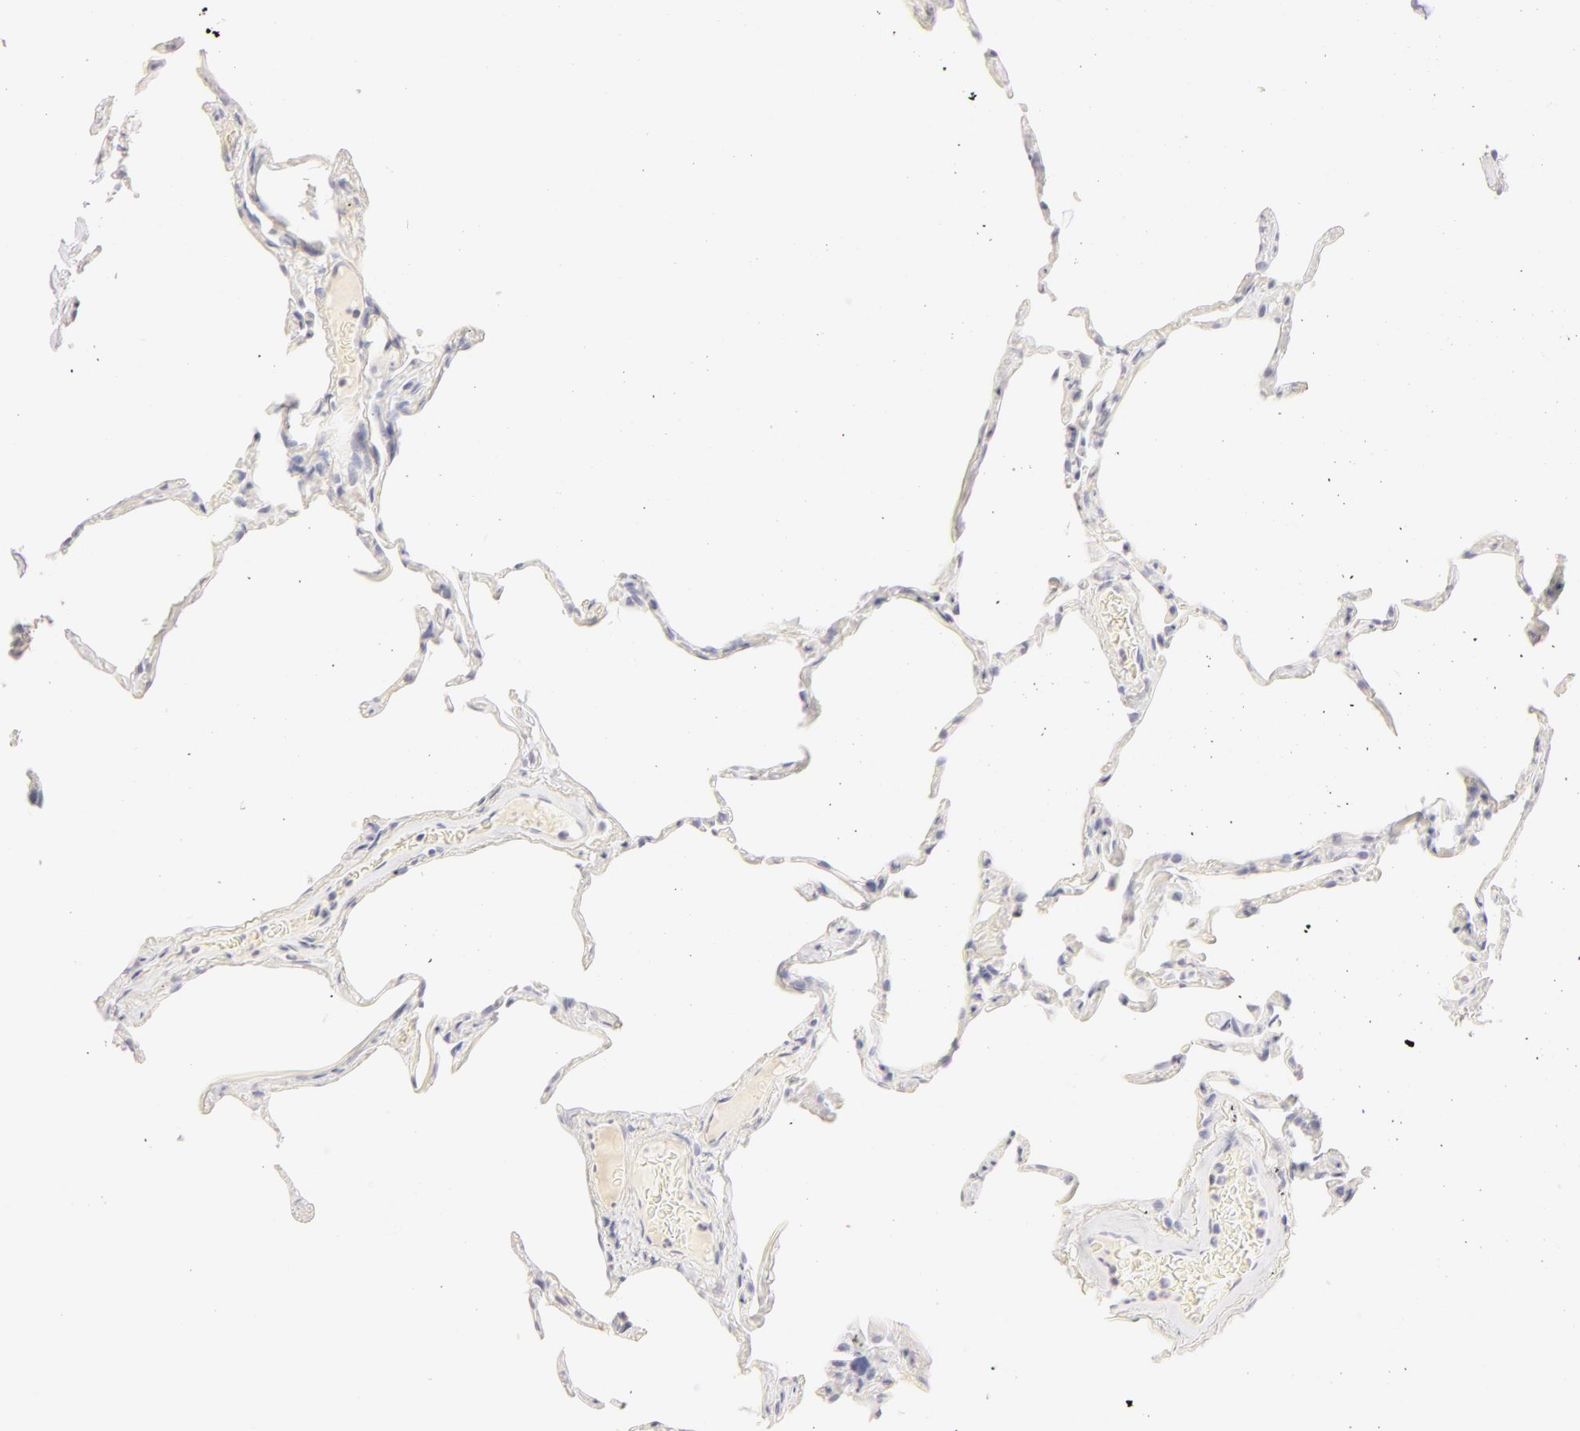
{"staining": {"intensity": "negative", "quantity": "none", "location": "none"}, "tissue": "lung", "cell_type": "Alveolar cells", "image_type": "normal", "snomed": [{"axis": "morphology", "description": "Normal tissue, NOS"}, {"axis": "topography", "description": "Lung"}], "caption": "Immunohistochemical staining of unremarkable lung exhibits no significant expression in alveolar cells.", "gene": "LGALS7B", "patient": {"sex": "female", "age": 75}}